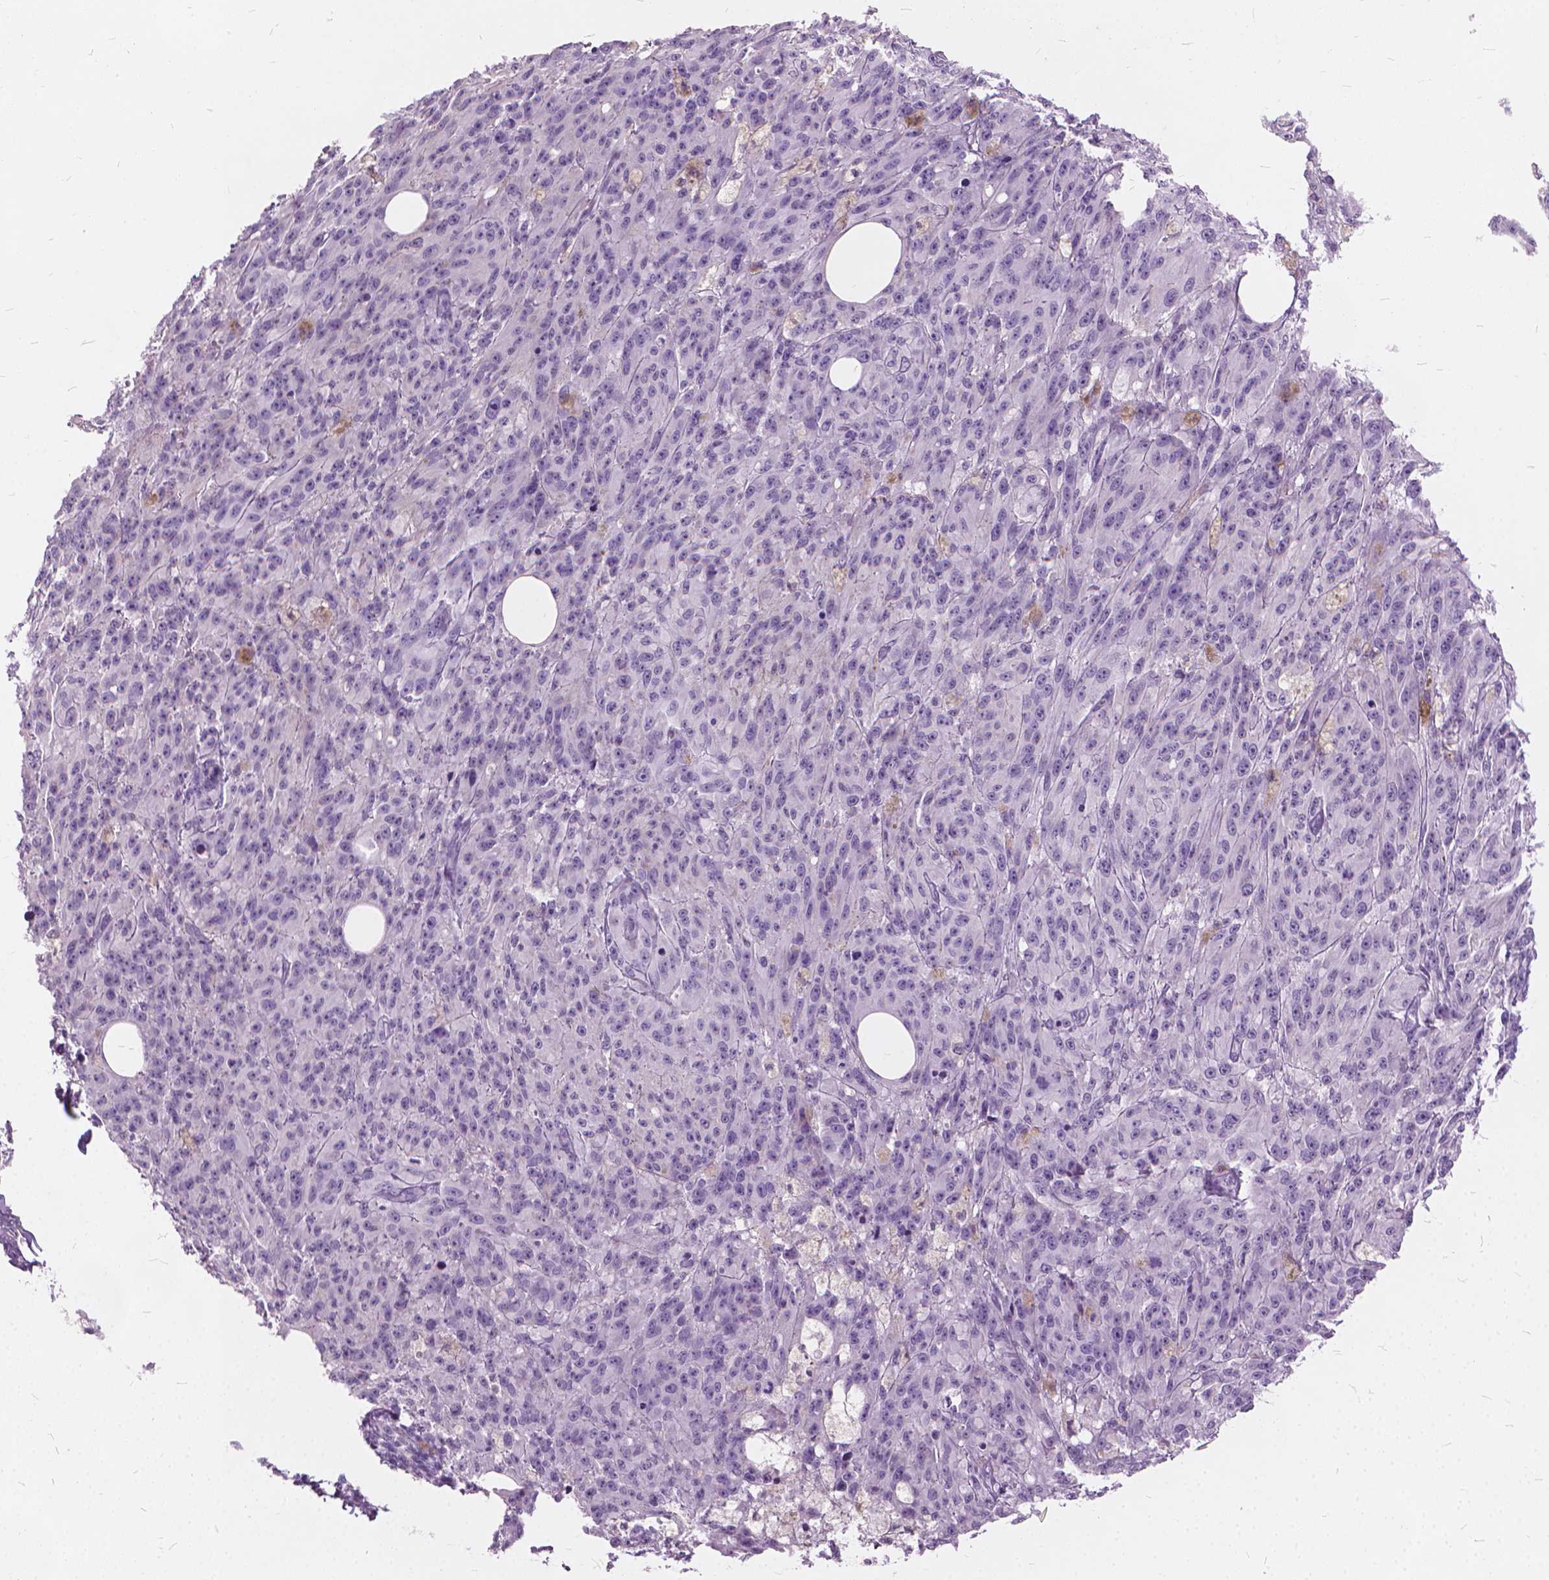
{"staining": {"intensity": "negative", "quantity": "none", "location": "none"}, "tissue": "melanoma", "cell_type": "Tumor cells", "image_type": "cancer", "snomed": [{"axis": "morphology", "description": "Malignant melanoma, NOS"}, {"axis": "topography", "description": "Skin"}], "caption": "High magnification brightfield microscopy of malignant melanoma stained with DAB (3,3'-diaminobenzidine) (brown) and counterstained with hematoxylin (blue): tumor cells show no significant positivity.", "gene": "DNM1", "patient": {"sex": "female", "age": 34}}